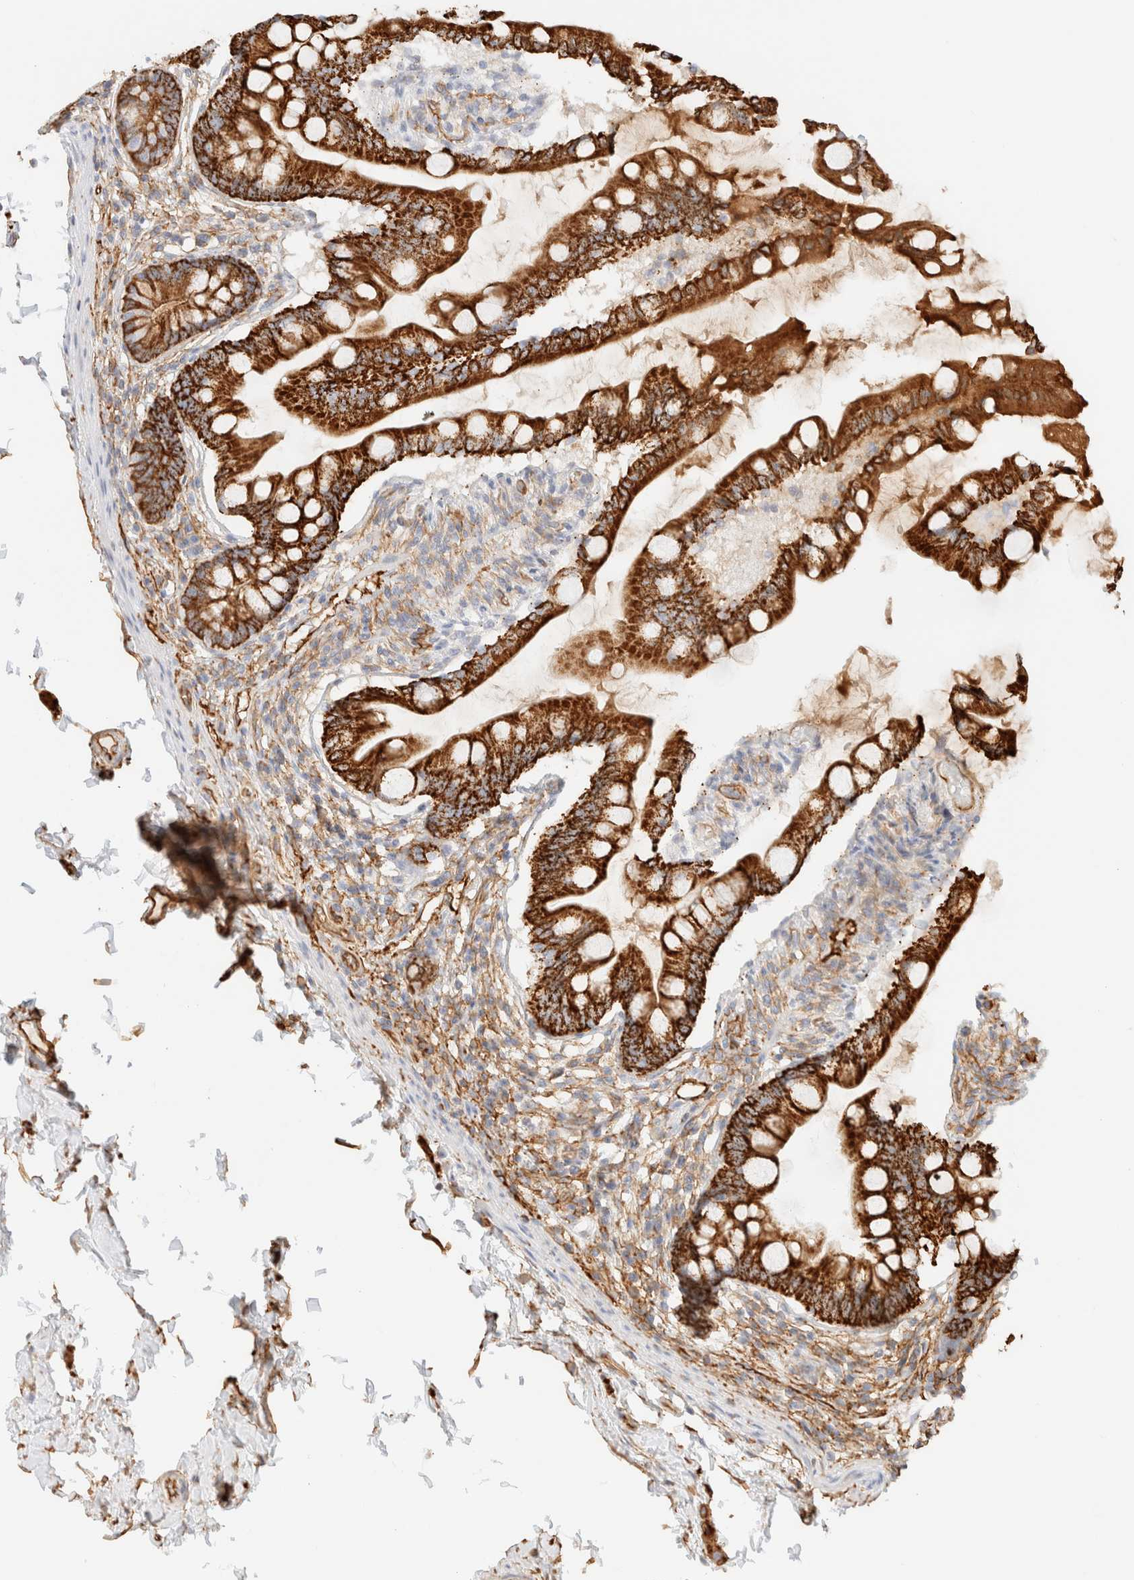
{"staining": {"intensity": "strong", "quantity": ">75%", "location": "cytoplasmic/membranous"}, "tissue": "small intestine", "cell_type": "Glandular cells", "image_type": "normal", "snomed": [{"axis": "morphology", "description": "Normal tissue, NOS"}, {"axis": "topography", "description": "Small intestine"}], "caption": "Immunohistochemical staining of unremarkable human small intestine shows >75% levels of strong cytoplasmic/membranous protein positivity in about >75% of glandular cells.", "gene": "CYB5R4", "patient": {"sex": "female", "age": 56}}